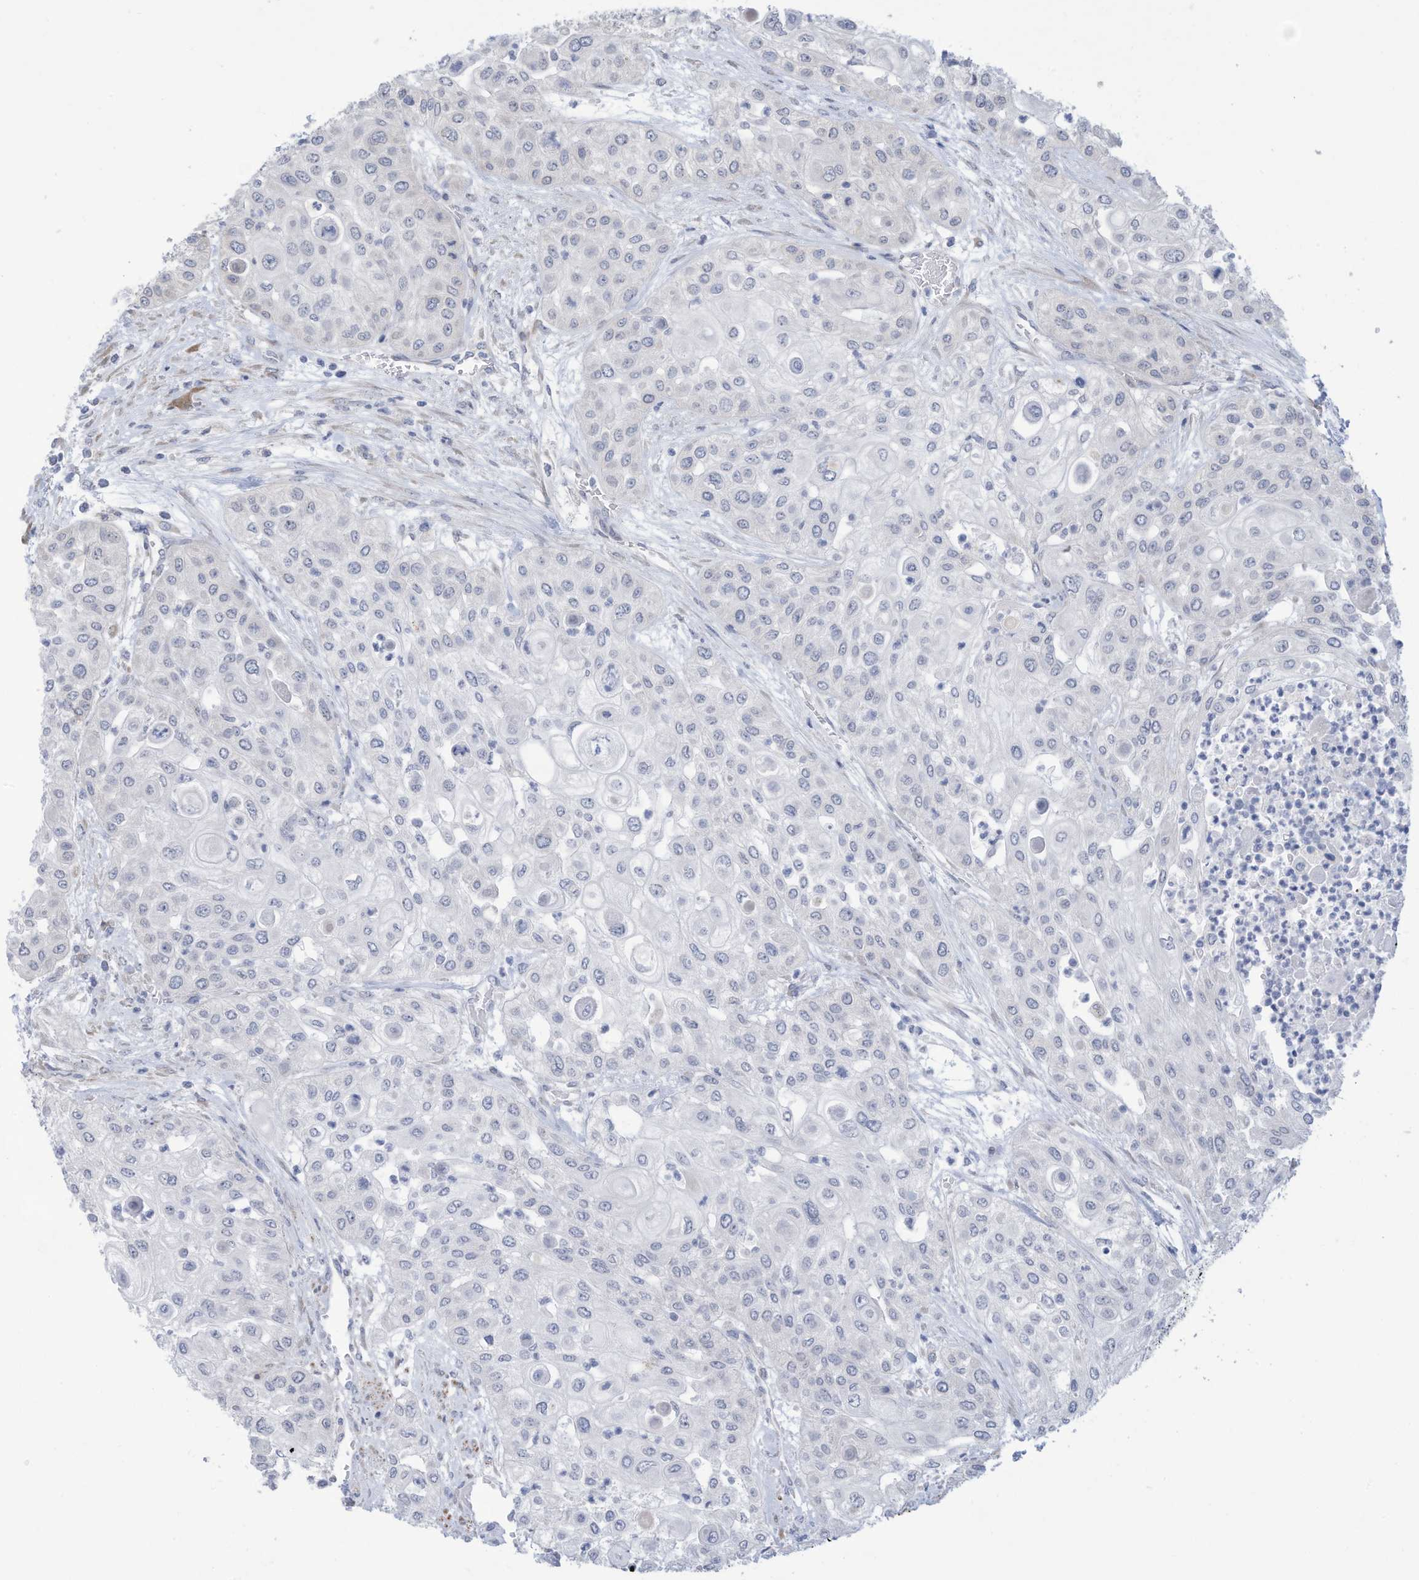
{"staining": {"intensity": "negative", "quantity": "none", "location": "none"}, "tissue": "urothelial cancer", "cell_type": "Tumor cells", "image_type": "cancer", "snomed": [{"axis": "morphology", "description": "Urothelial carcinoma, High grade"}, {"axis": "topography", "description": "Urinary bladder"}], "caption": "Human urothelial carcinoma (high-grade) stained for a protein using IHC displays no staining in tumor cells.", "gene": "ZNF292", "patient": {"sex": "female", "age": 79}}